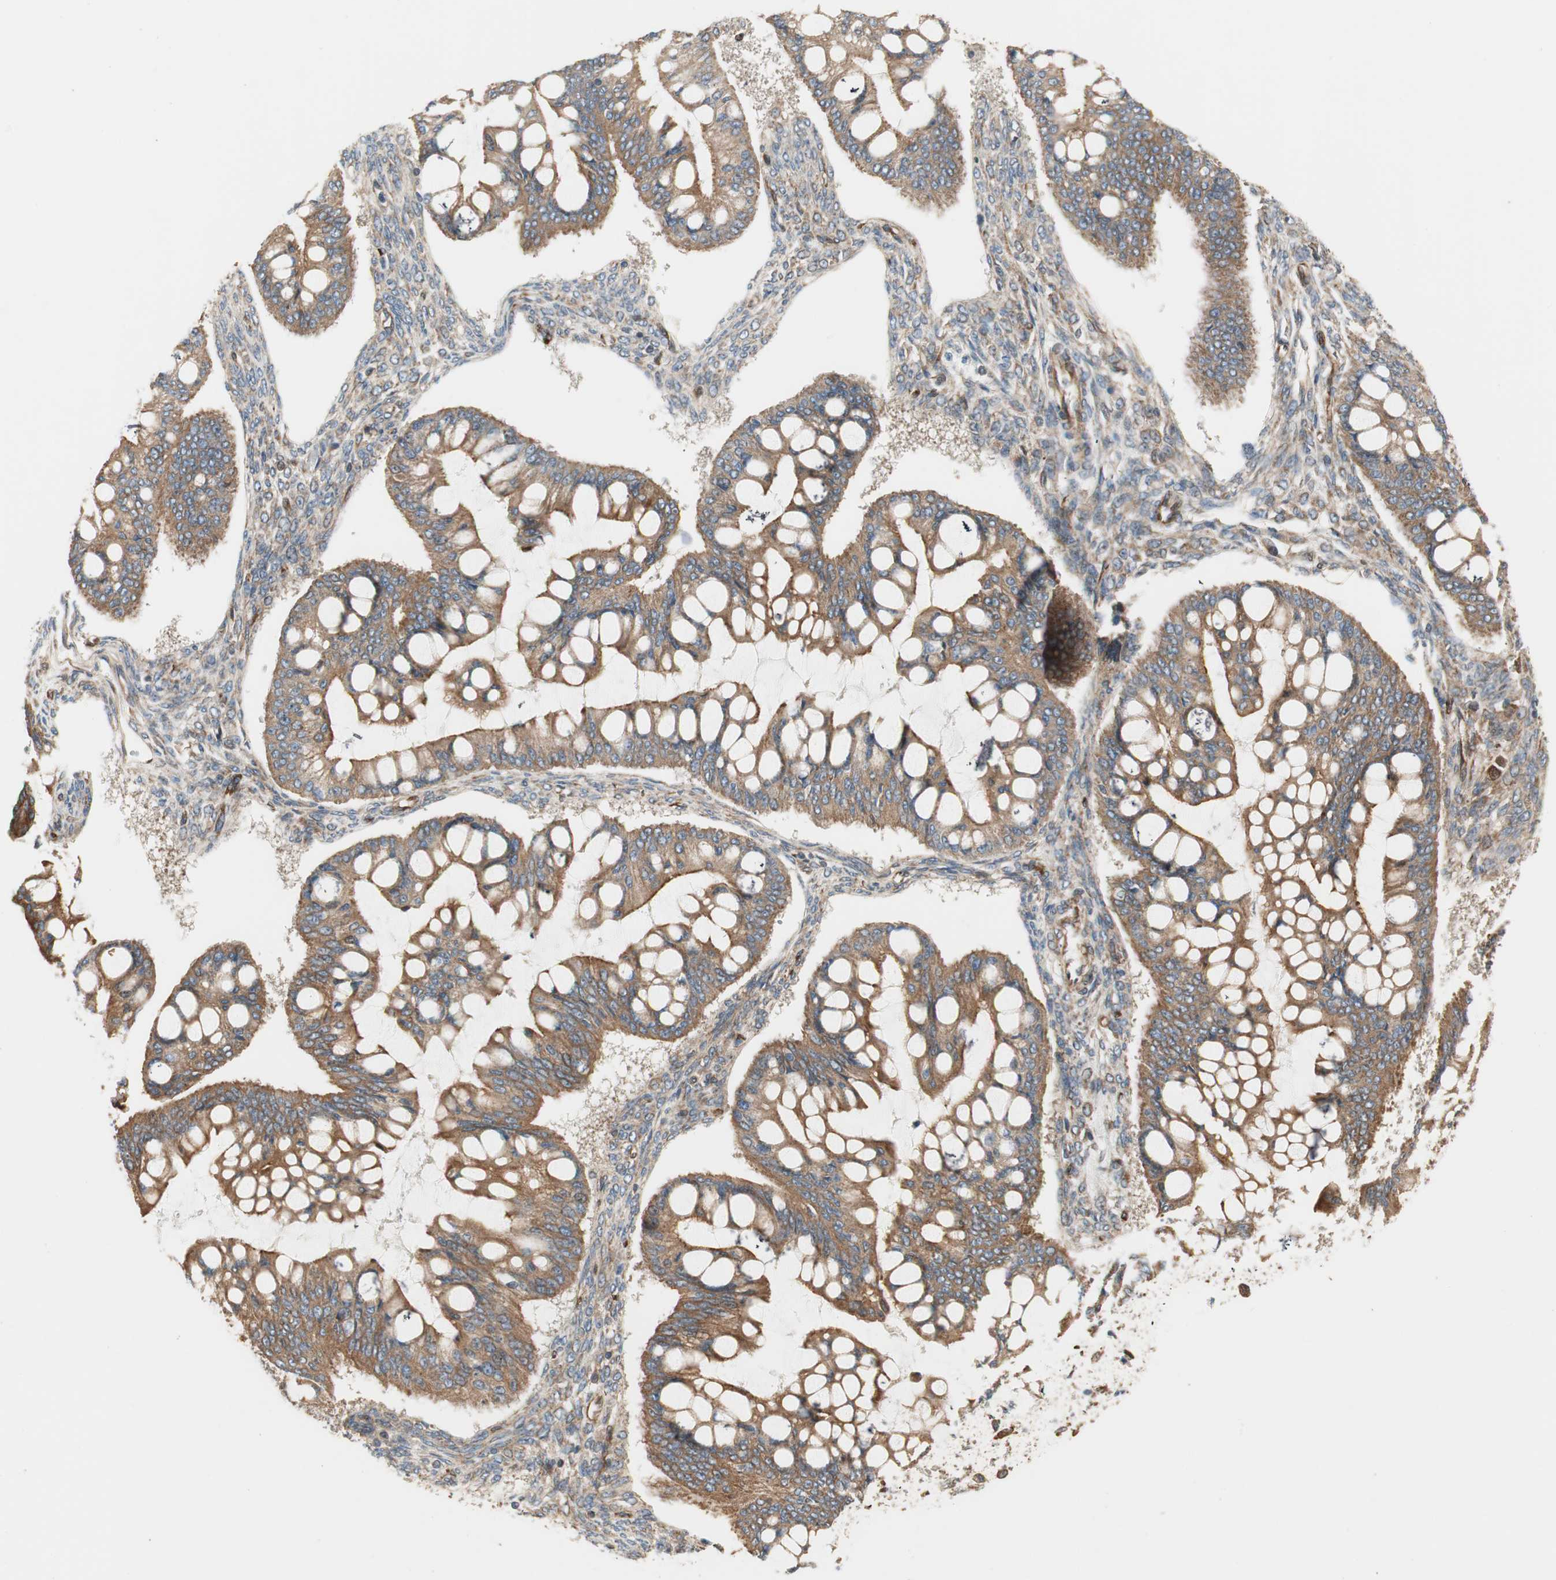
{"staining": {"intensity": "strong", "quantity": ">75%", "location": "cytoplasmic/membranous"}, "tissue": "ovarian cancer", "cell_type": "Tumor cells", "image_type": "cancer", "snomed": [{"axis": "morphology", "description": "Cystadenocarcinoma, mucinous, NOS"}, {"axis": "topography", "description": "Ovary"}], "caption": "Immunohistochemistry histopathology image of neoplastic tissue: human ovarian cancer (mucinous cystadenocarcinoma) stained using immunohistochemistry (IHC) demonstrates high levels of strong protein expression localized specifically in the cytoplasmic/membranous of tumor cells, appearing as a cytoplasmic/membranous brown color.", "gene": "CTTNBP2NL", "patient": {"sex": "female", "age": 73}}